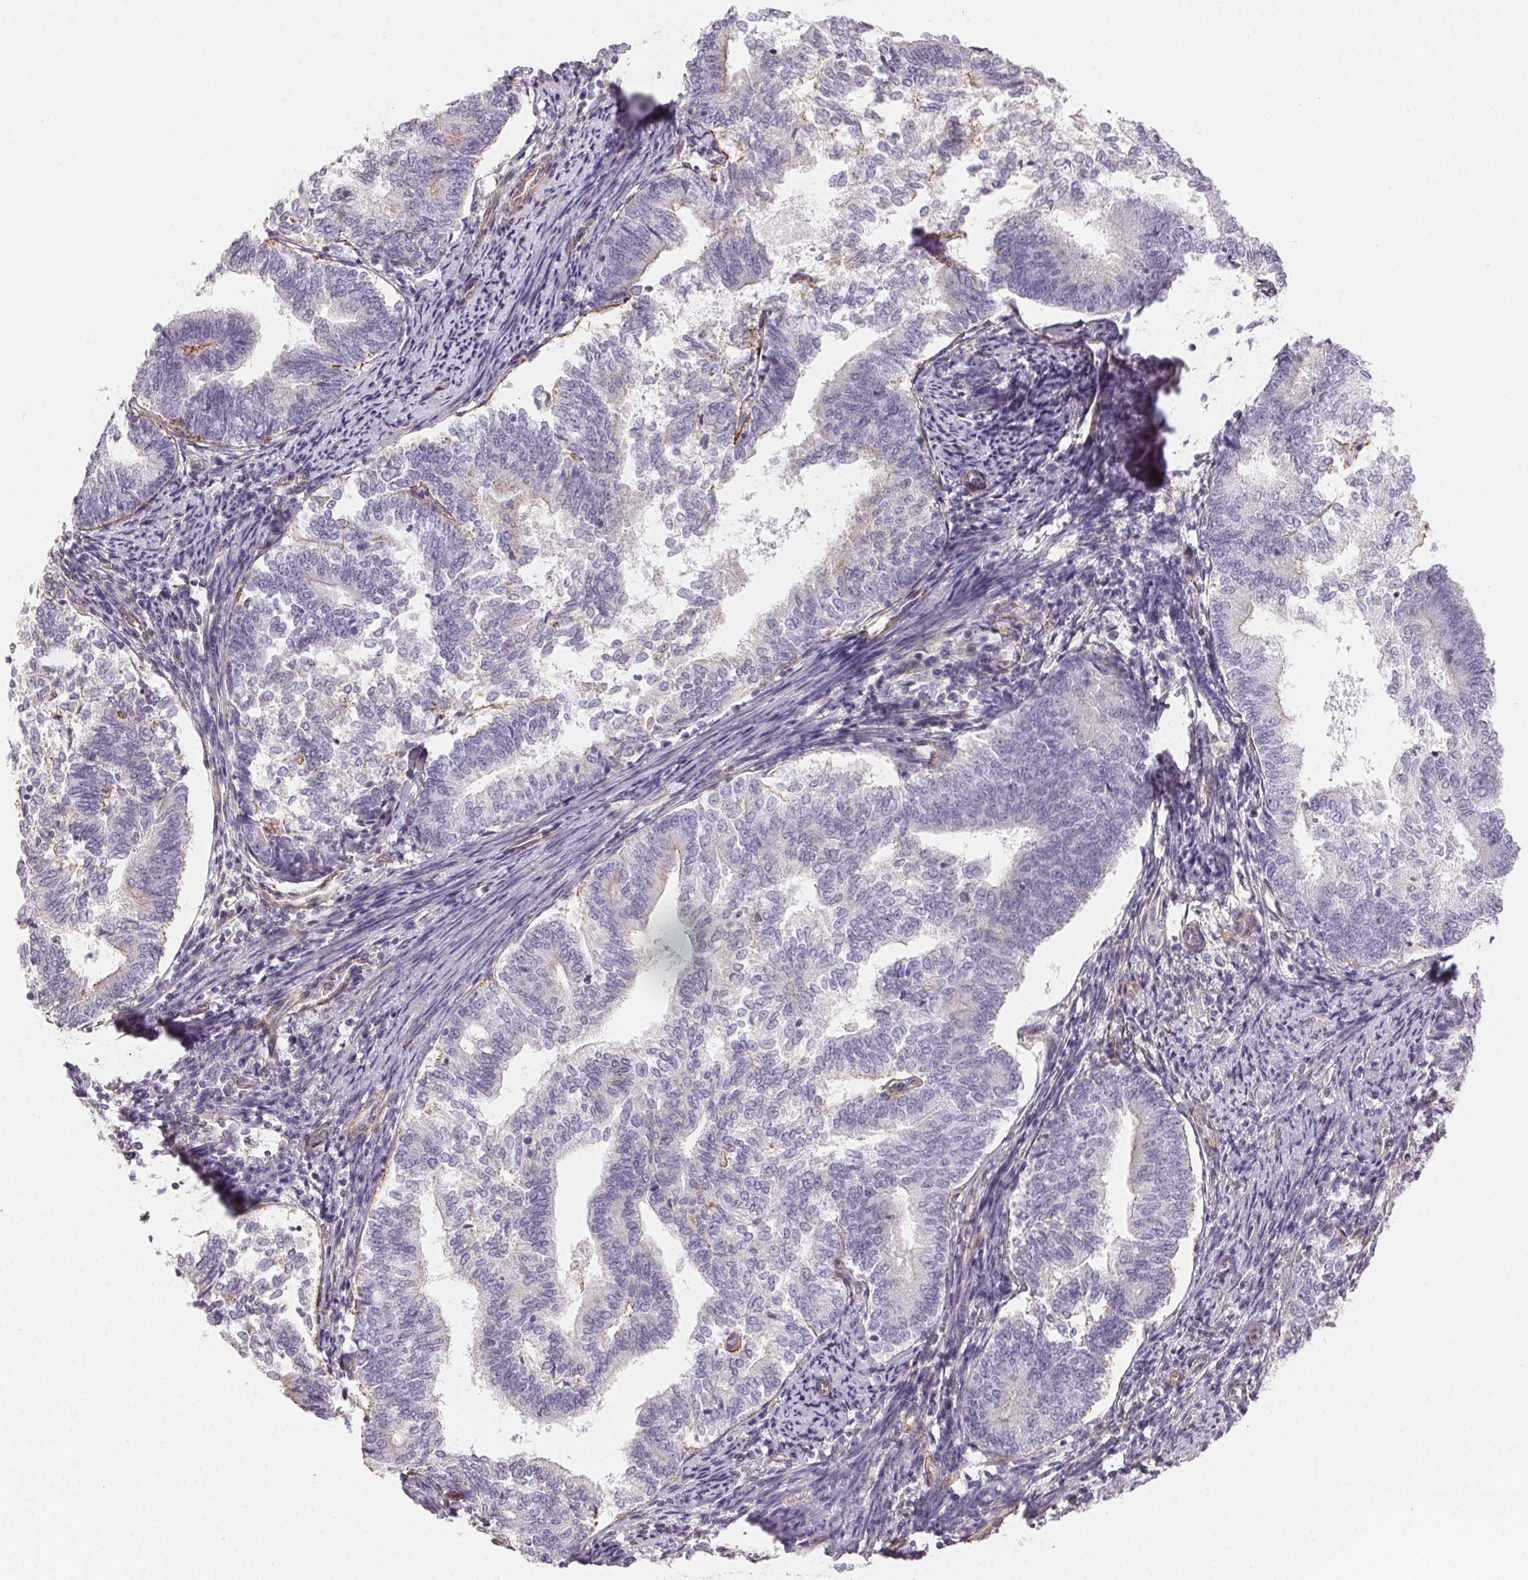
{"staining": {"intensity": "negative", "quantity": "none", "location": "none"}, "tissue": "endometrial cancer", "cell_type": "Tumor cells", "image_type": "cancer", "snomed": [{"axis": "morphology", "description": "Adenocarcinoma, NOS"}, {"axis": "topography", "description": "Endometrium"}], "caption": "Endometrial adenocarcinoma was stained to show a protein in brown. There is no significant staining in tumor cells.", "gene": "PLA2G4F", "patient": {"sex": "female", "age": 65}}